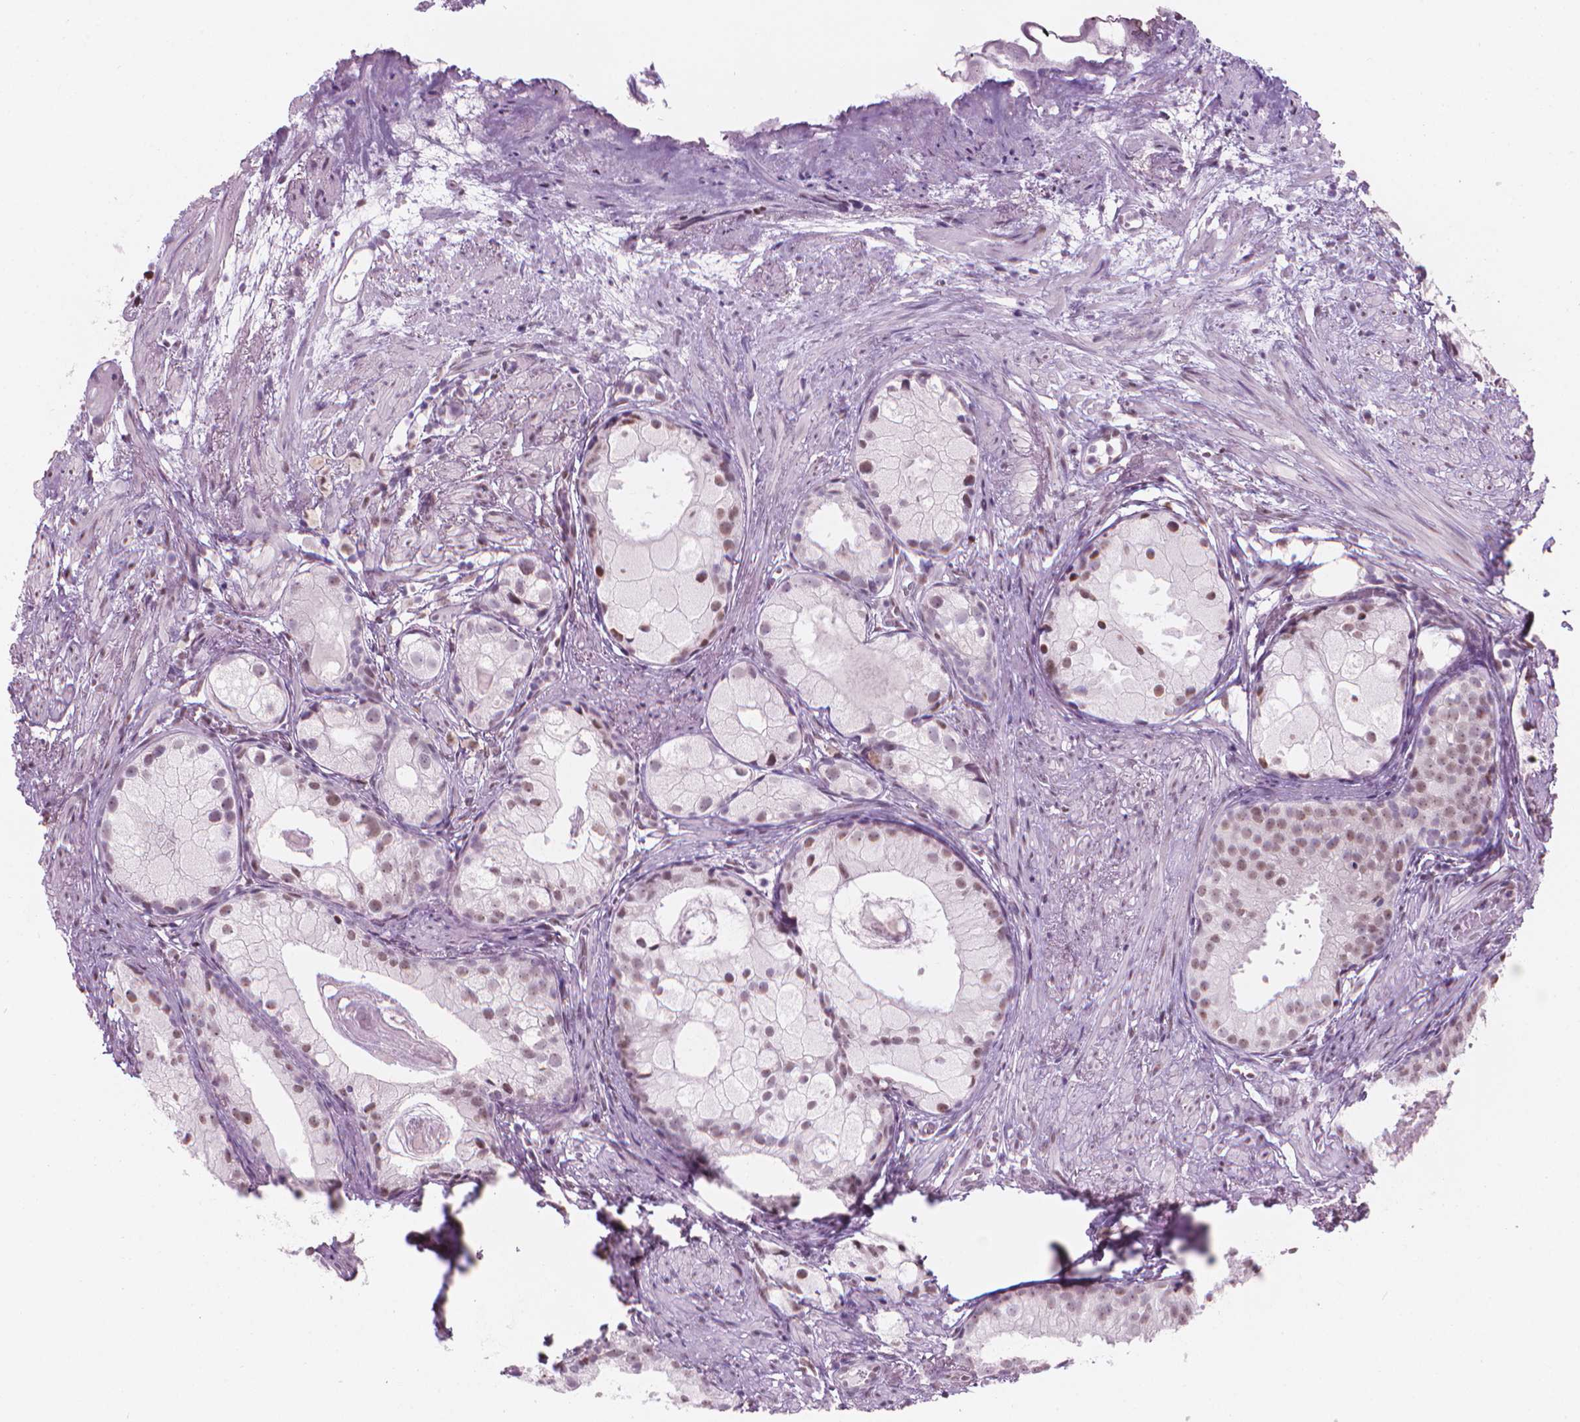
{"staining": {"intensity": "weak", "quantity": ">75%", "location": "nuclear"}, "tissue": "prostate cancer", "cell_type": "Tumor cells", "image_type": "cancer", "snomed": [{"axis": "morphology", "description": "Adenocarcinoma, High grade"}, {"axis": "topography", "description": "Prostate"}], "caption": "Adenocarcinoma (high-grade) (prostate) stained with a brown dye displays weak nuclear positive expression in approximately >75% of tumor cells.", "gene": "PIAS2", "patient": {"sex": "male", "age": 85}}